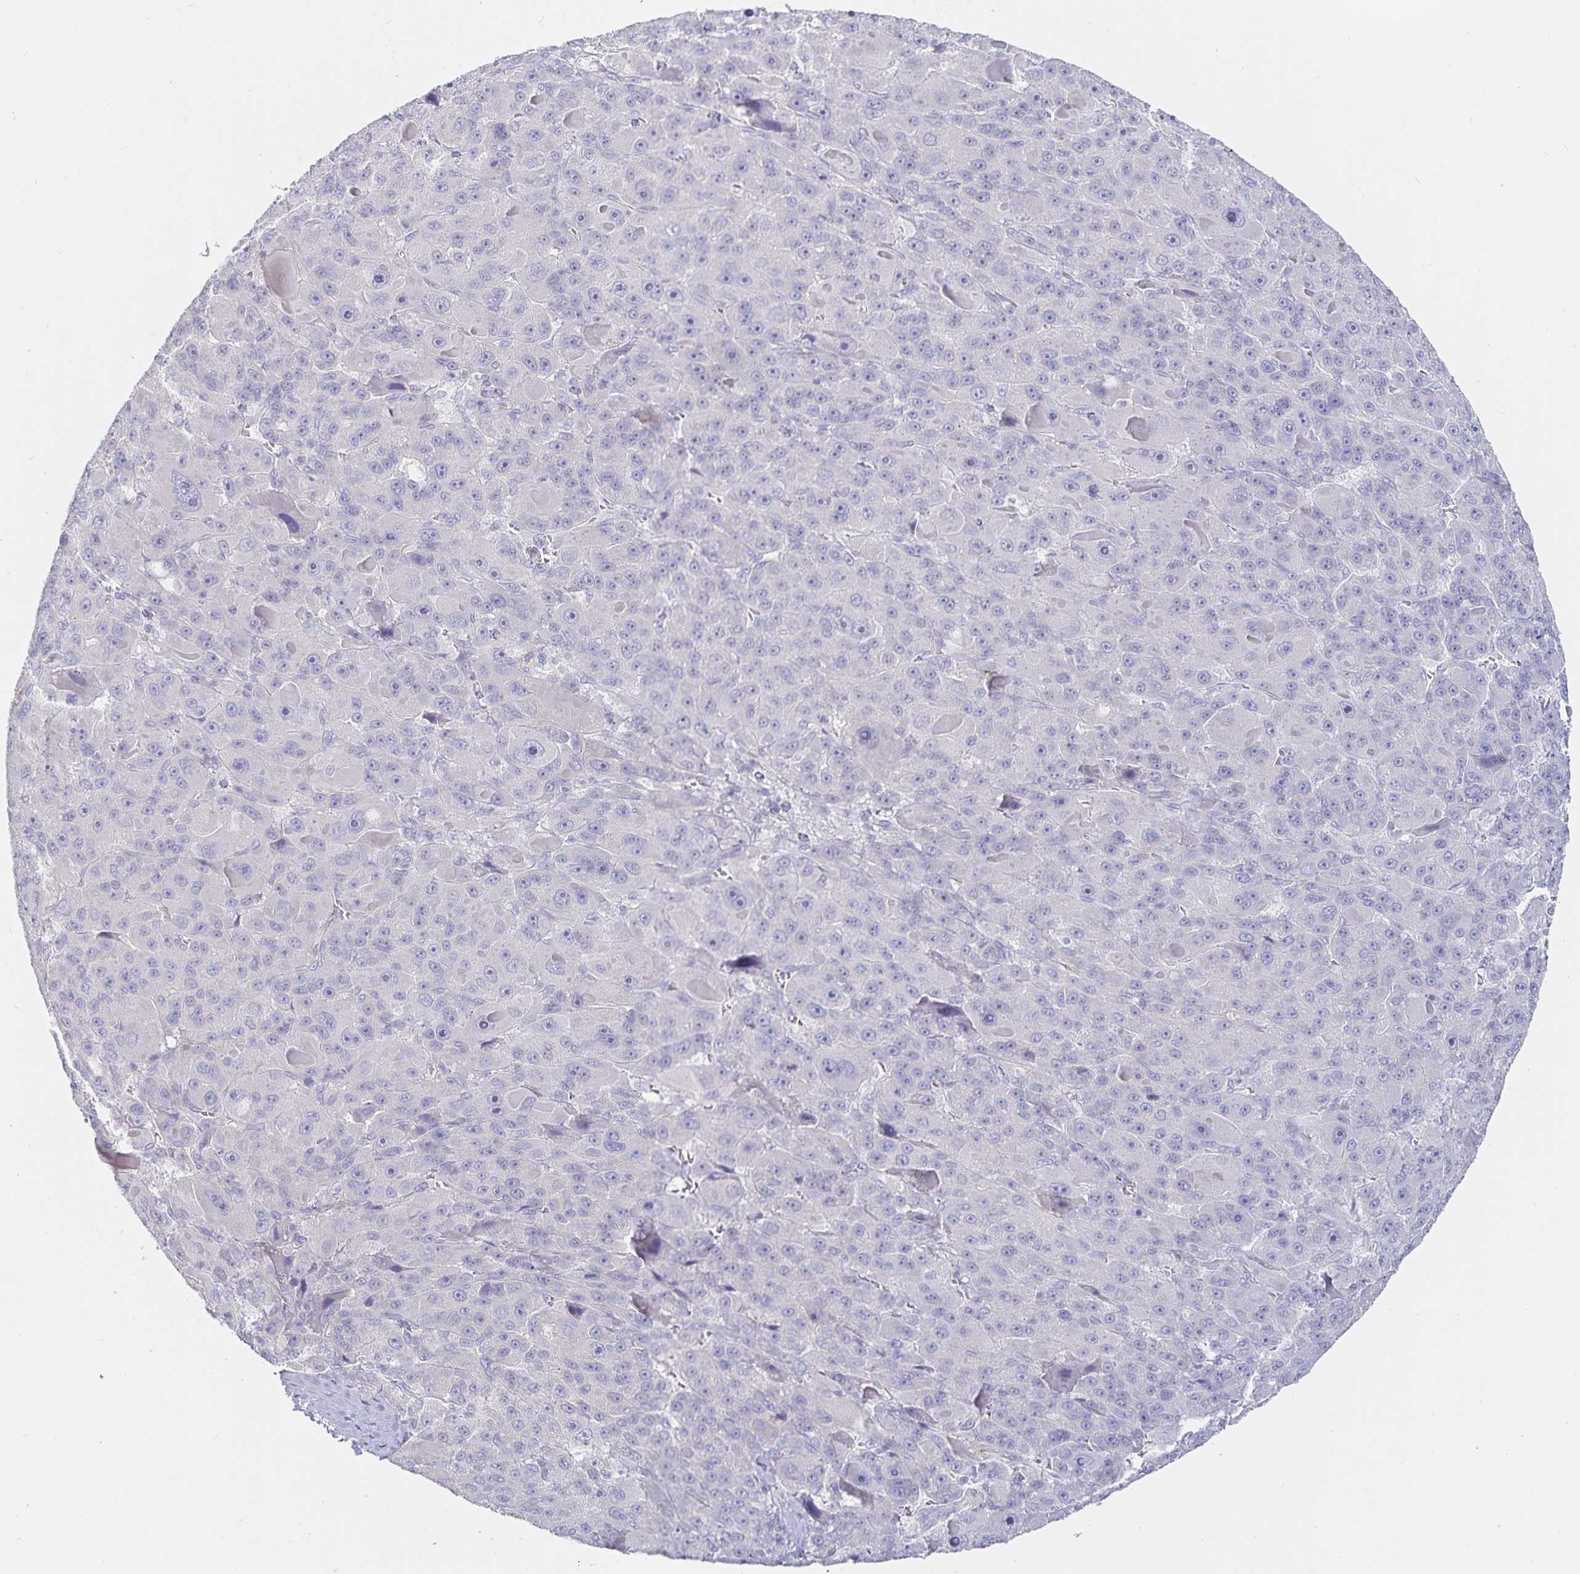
{"staining": {"intensity": "negative", "quantity": "none", "location": "none"}, "tissue": "liver cancer", "cell_type": "Tumor cells", "image_type": "cancer", "snomed": [{"axis": "morphology", "description": "Carcinoma, Hepatocellular, NOS"}, {"axis": "topography", "description": "Liver"}], "caption": "Liver cancer stained for a protein using immunohistochemistry shows no staining tumor cells.", "gene": "SFTPA1", "patient": {"sex": "male", "age": 76}}